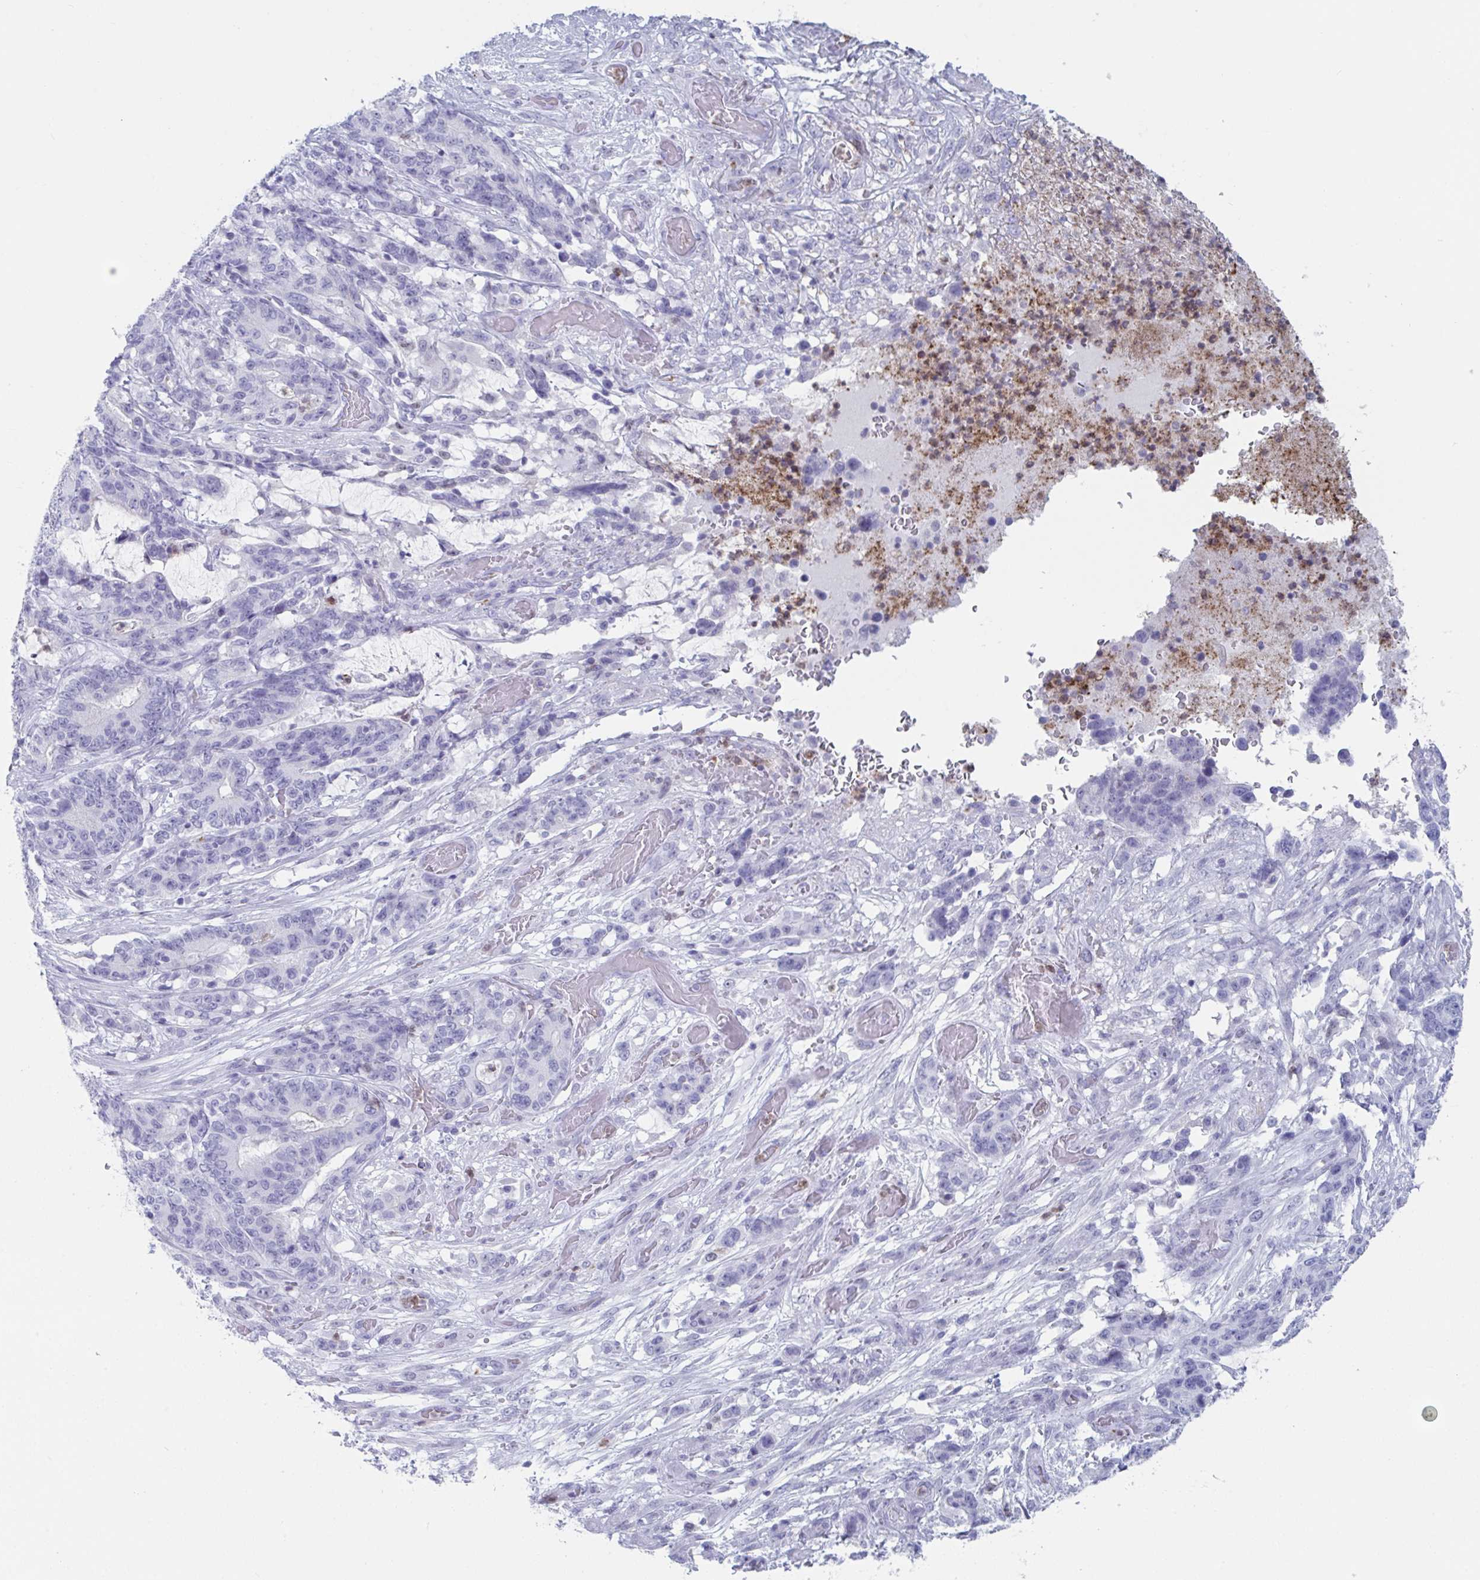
{"staining": {"intensity": "negative", "quantity": "none", "location": "none"}, "tissue": "stomach cancer", "cell_type": "Tumor cells", "image_type": "cancer", "snomed": [{"axis": "morphology", "description": "Normal tissue, NOS"}, {"axis": "morphology", "description": "Adenocarcinoma, NOS"}, {"axis": "topography", "description": "Stomach"}], "caption": "This is a image of IHC staining of stomach adenocarcinoma, which shows no positivity in tumor cells. (DAB (3,3'-diaminobenzidine) immunohistochemistry, high magnification).", "gene": "CYP4F11", "patient": {"sex": "female", "age": 64}}